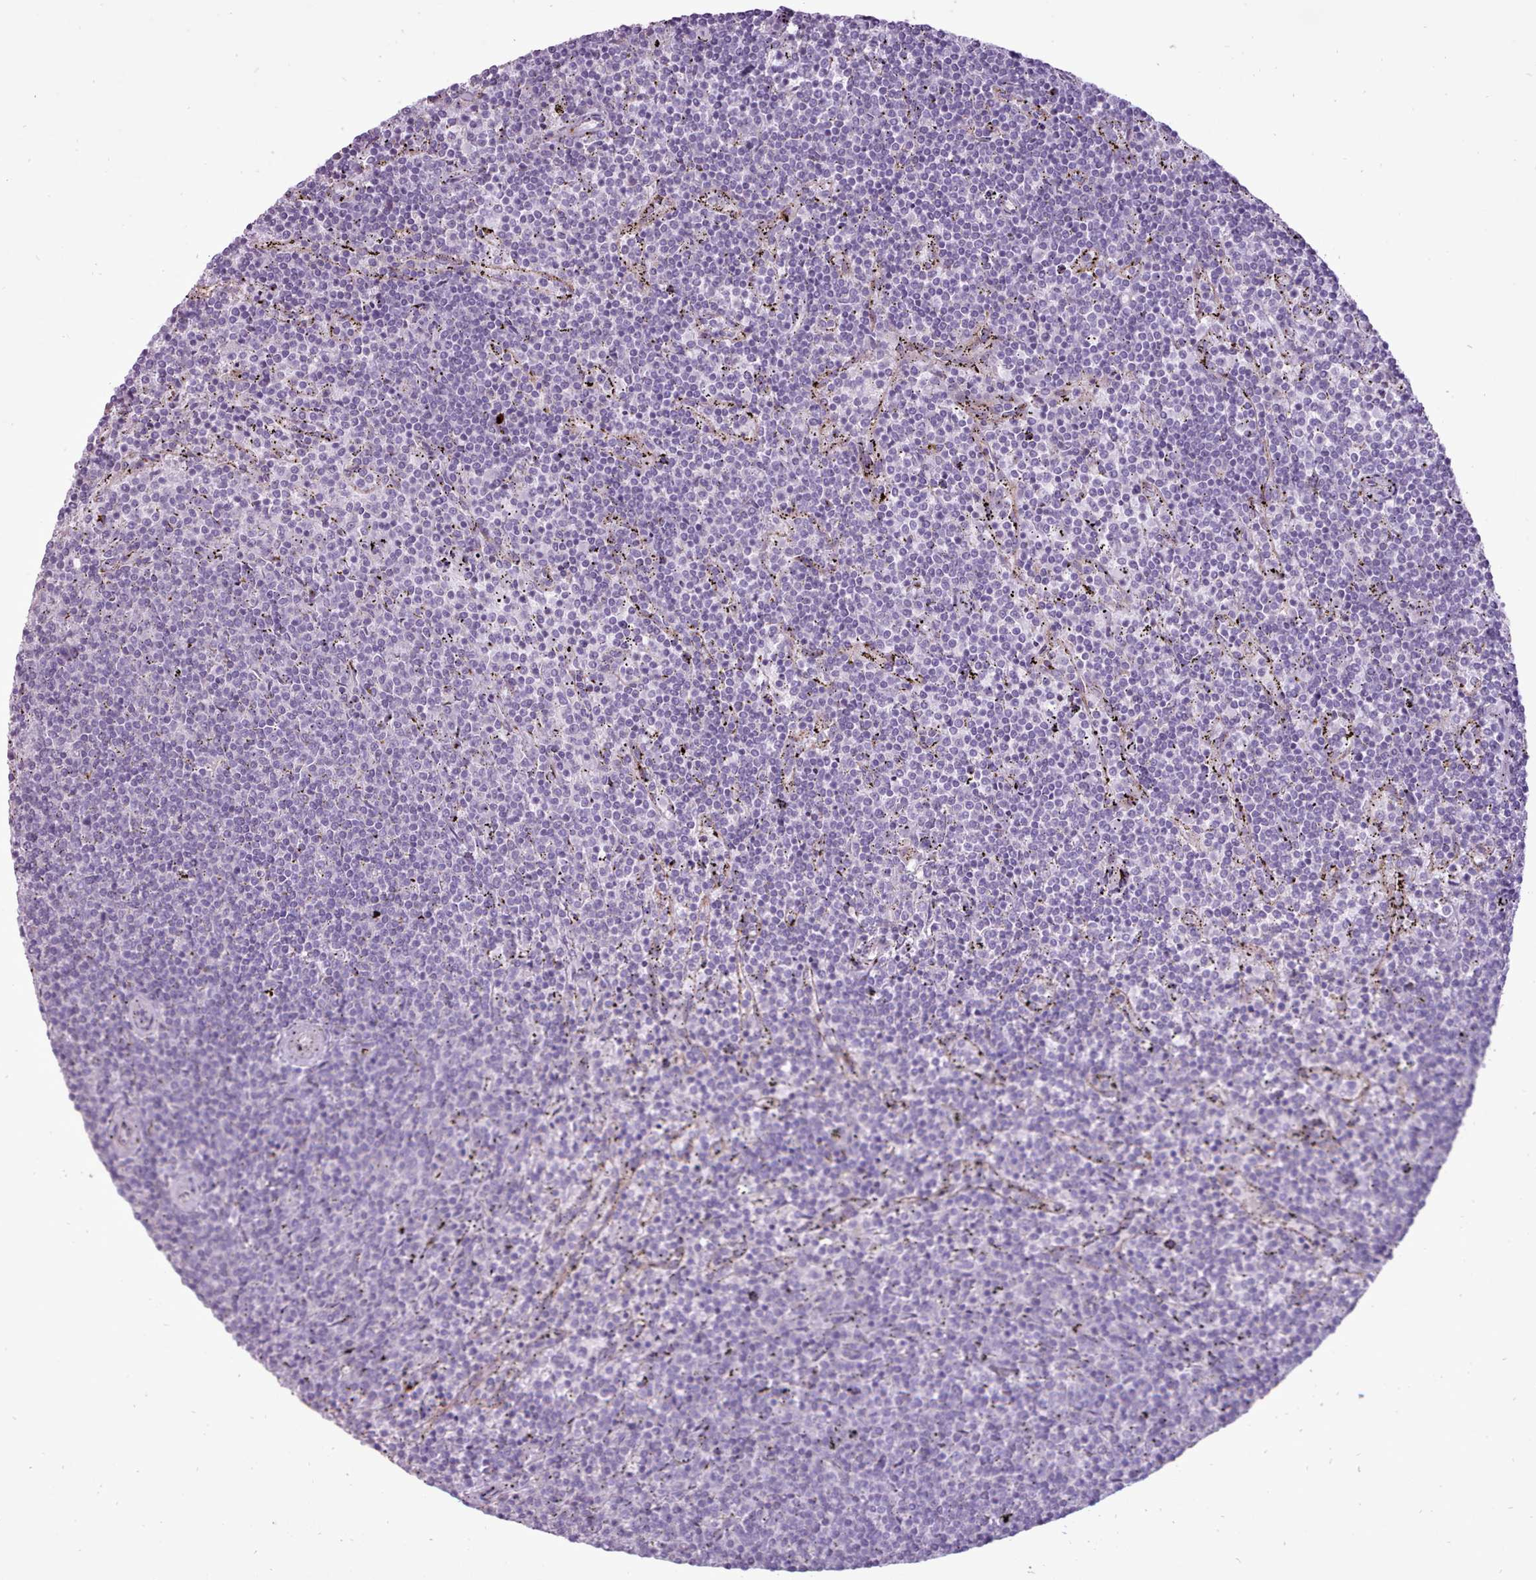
{"staining": {"intensity": "negative", "quantity": "none", "location": "none"}, "tissue": "lymphoma", "cell_type": "Tumor cells", "image_type": "cancer", "snomed": [{"axis": "morphology", "description": "Malignant lymphoma, non-Hodgkin's type, Low grade"}, {"axis": "topography", "description": "Spleen"}], "caption": "Tumor cells show no significant expression in low-grade malignant lymphoma, non-Hodgkin's type.", "gene": "ATRAID", "patient": {"sex": "female", "age": 50}}